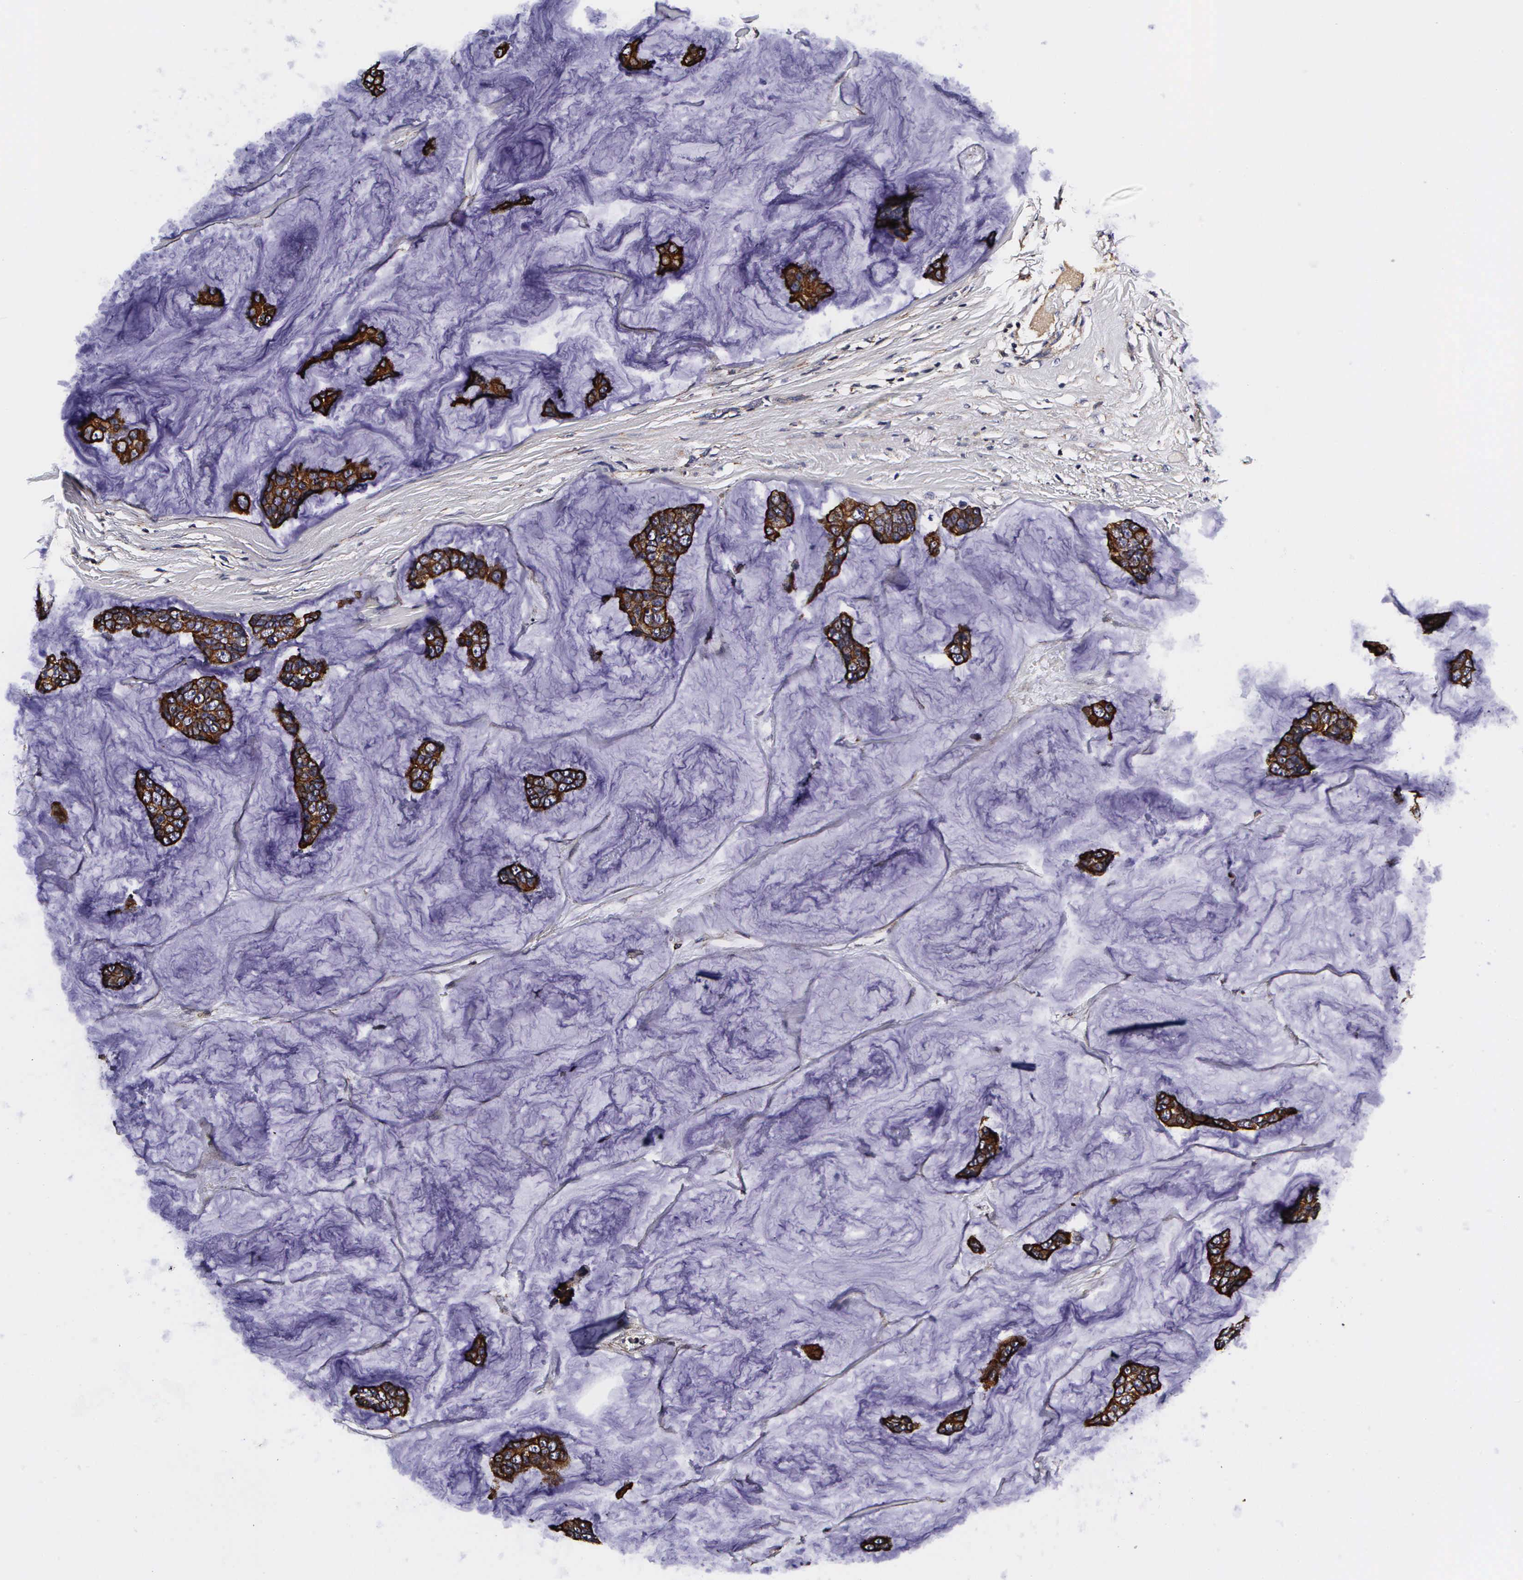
{"staining": {"intensity": "strong", "quantity": ">75%", "location": "cytoplasmic/membranous"}, "tissue": "breast cancer", "cell_type": "Tumor cells", "image_type": "cancer", "snomed": [{"axis": "morphology", "description": "Normal tissue, NOS"}, {"axis": "morphology", "description": "Duct carcinoma"}, {"axis": "topography", "description": "Breast"}], "caption": "A histopathology image of human breast cancer (infiltrating ductal carcinoma) stained for a protein exhibits strong cytoplasmic/membranous brown staining in tumor cells.", "gene": "PSMA3", "patient": {"sex": "female", "age": 50}}